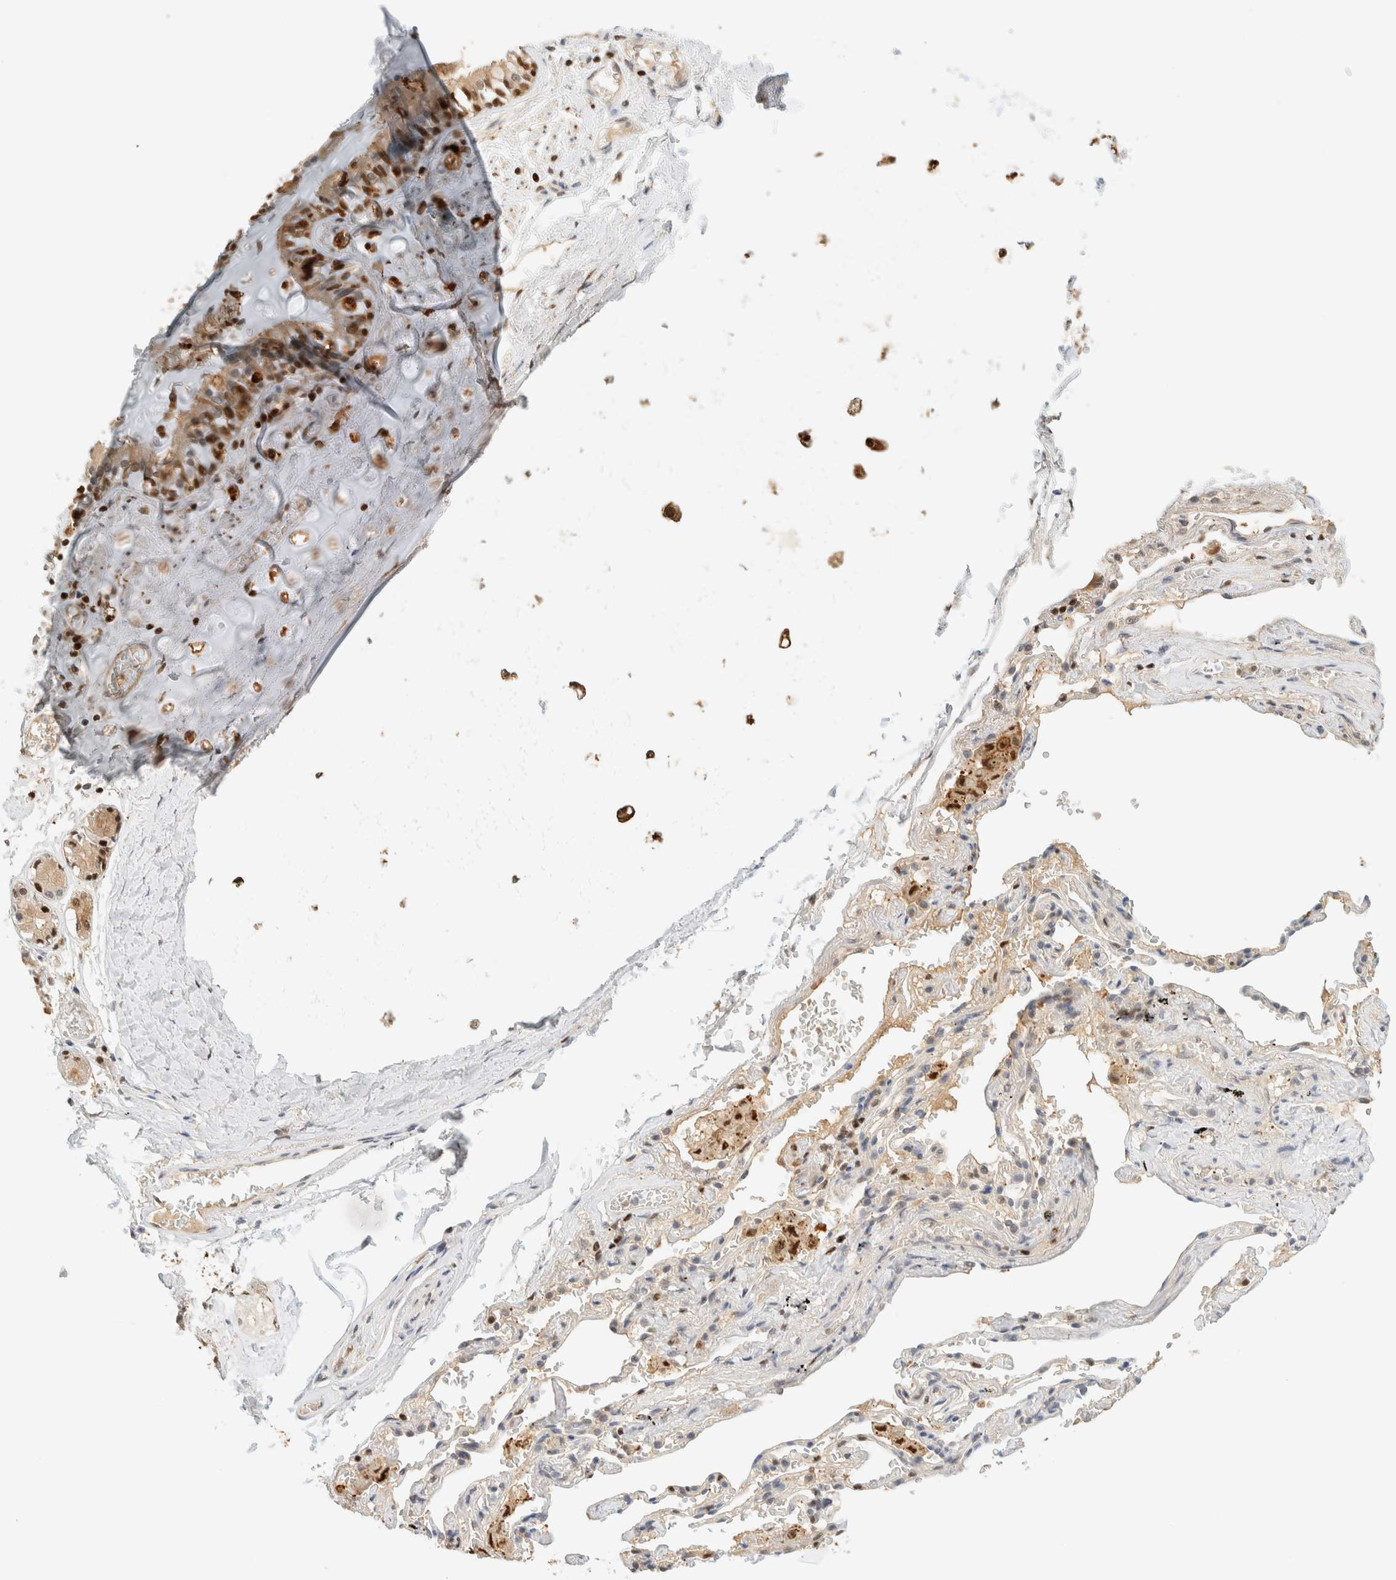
{"staining": {"intensity": "moderate", "quantity": ">75%", "location": "cytoplasmic/membranous,nuclear"}, "tissue": "adipose tissue", "cell_type": "Adipocytes", "image_type": "normal", "snomed": [{"axis": "morphology", "description": "Normal tissue, NOS"}, {"axis": "topography", "description": "Cartilage tissue"}, {"axis": "topography", "description": "Lung"}], "caption": "The photomicrograph shows staining of unremarkable adipose tissue, revealing moderate cytoplasmic/membranous,nuclear protein staining (brown color) within adipocytes. Immunohistochemistry stains the protein of interest in brown and the nuclei are stained blue.", "gene": "ZBTB37", "patient": {"sex": "female", "age": 77}}